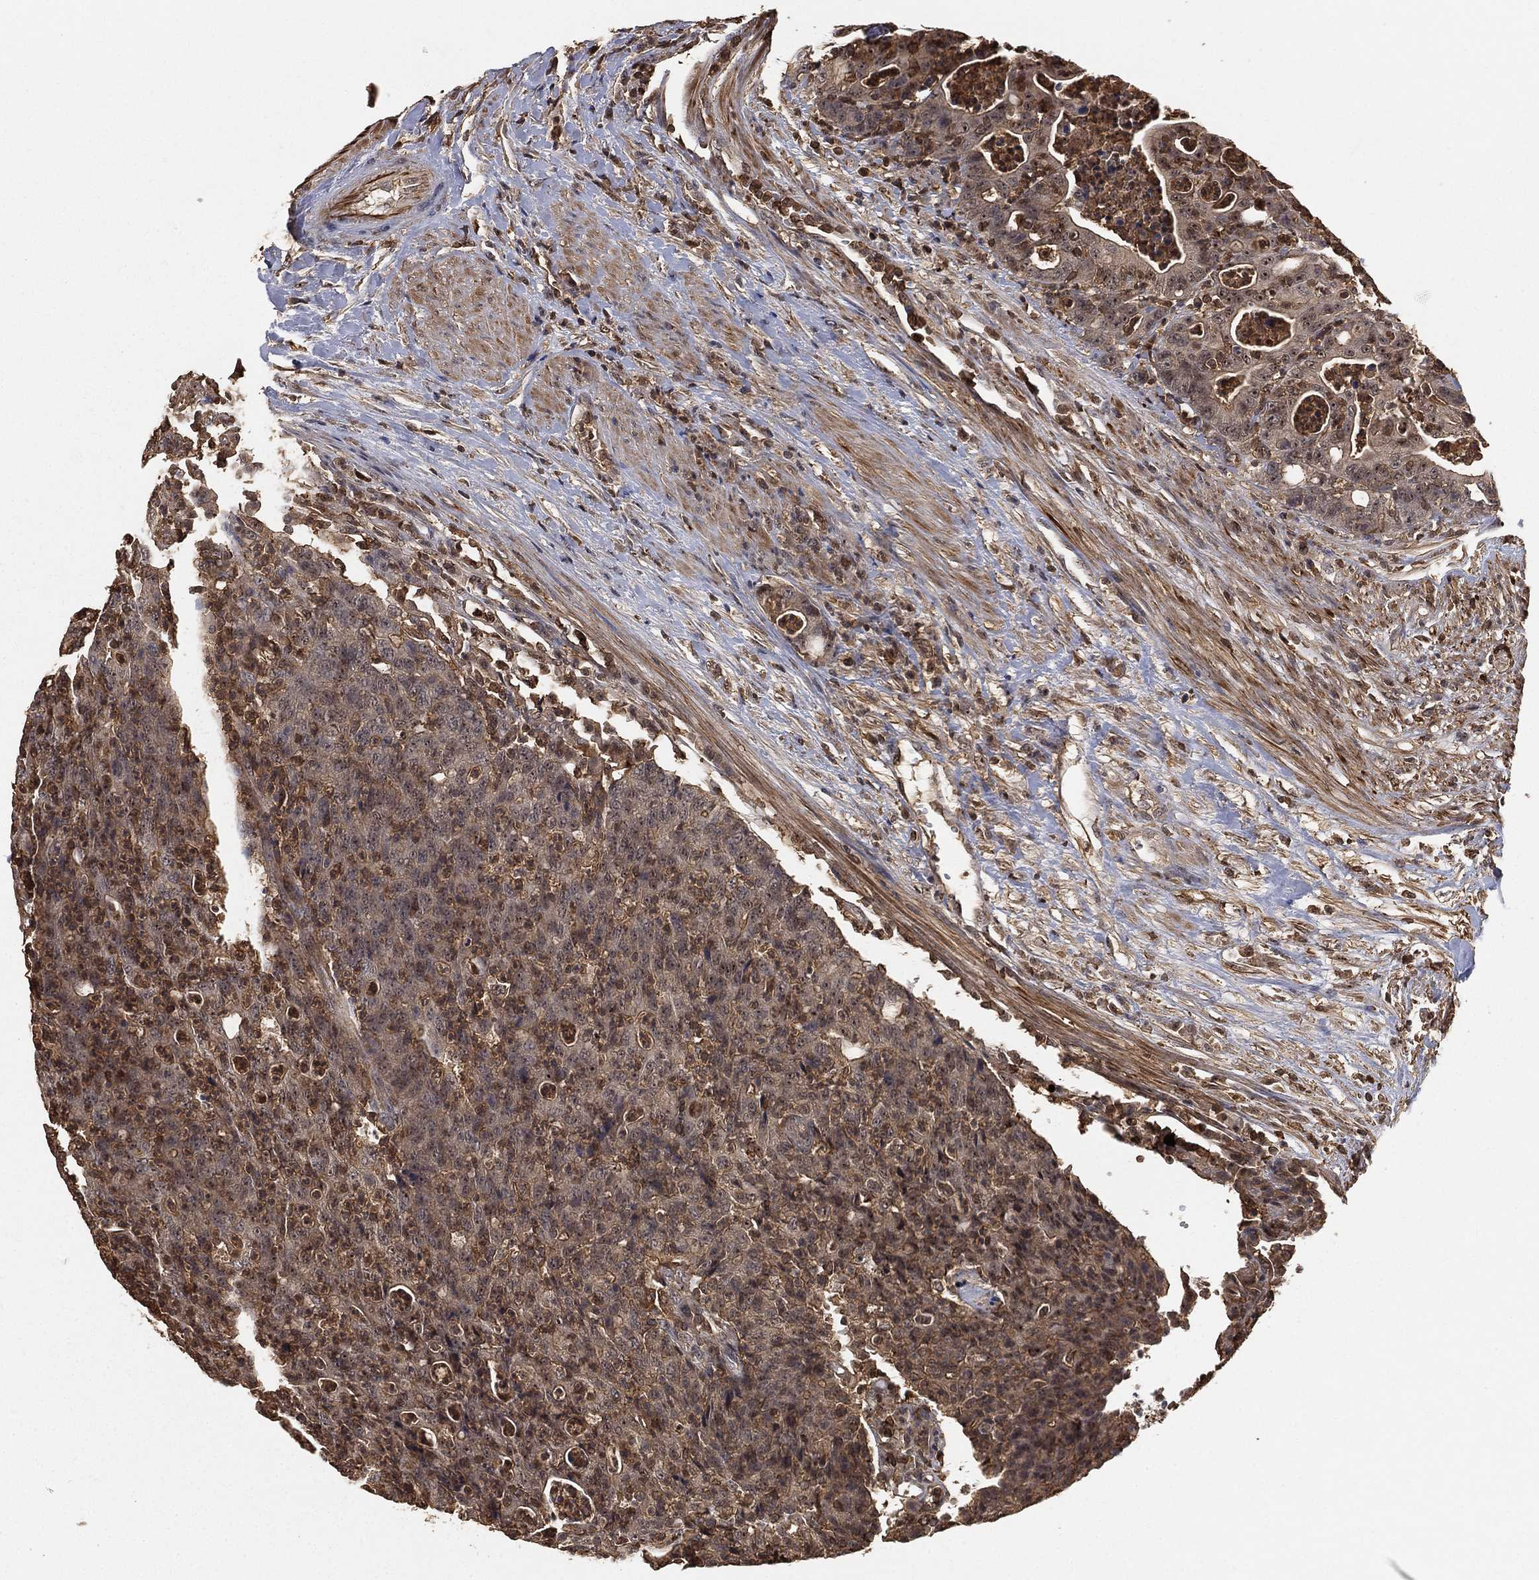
{"staining": {"intensity": "moderate", "quantity": "<25%", "location": "cytoplasmic/membranous,nuclear"}, "tissue": "colorectal cancer", "cell_type": "Tumor cells", "image_type": "cancer", "snomed": [{"axis": "morphology", "description": "Adenocarcinoma, NOS"}, {"axis": "topography", "description": "Colon"}], "caption": "Immunohistochemical staining of human adenocarcinoma (colorectal) demonstrates low levels of moderate cytoplasmic/membranous and nuclear staining in approximately <25% of tumor cells. (DAB (3,3'-diaminobenzidine) IHC, brown staining for protein, blue staining for nuclei).", "gene": "CRYL1", "patient": {"sex": "male", "age": 70}}